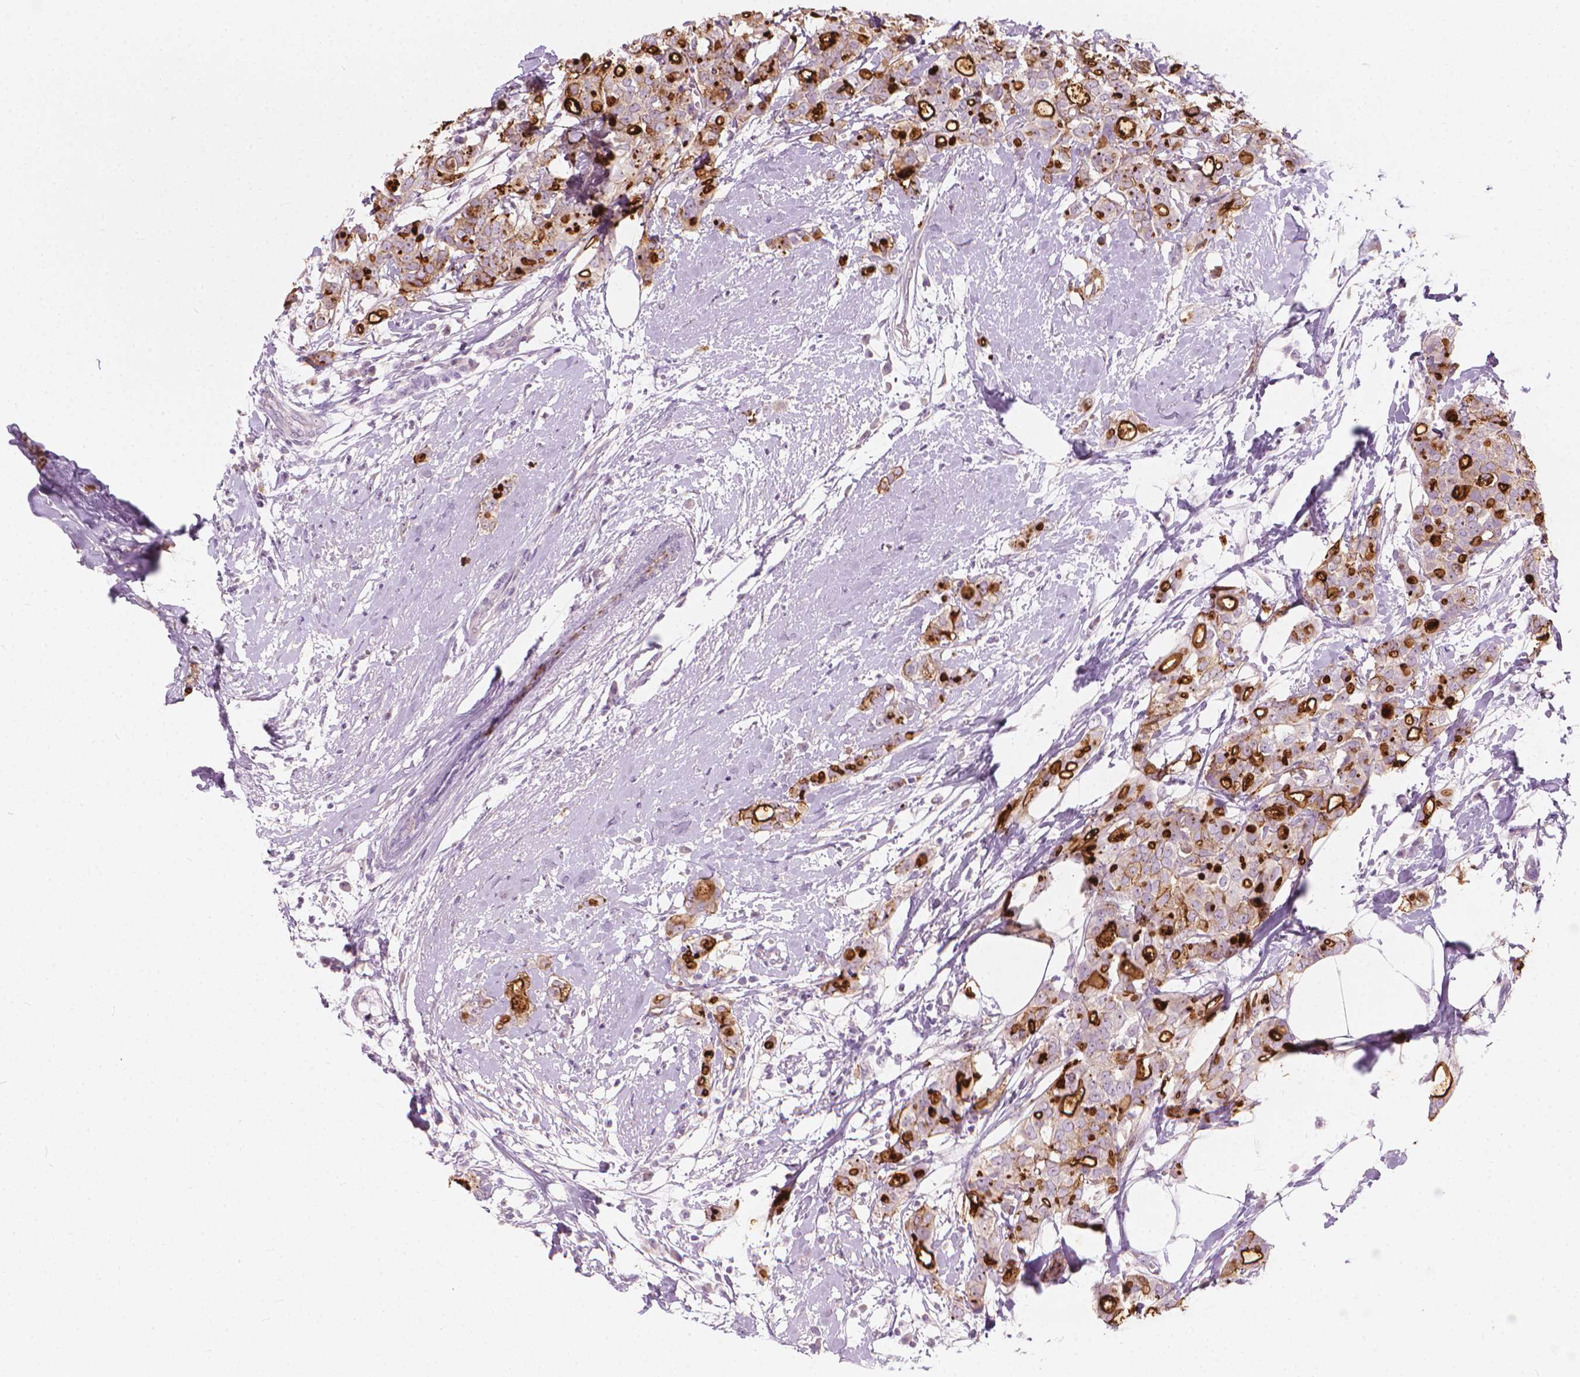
{"staining": {"intensity": "moderate", "quantity": "25%-75%", "location": "cytoplasmic/membranous"}, "tissue": "breast cancer", "cell_type": "Tumor cells", "image_type": "cancer", "snomed": [{"axis": "morphology", "description": "Duct carcinoma"}, {"axis": "topography", "description": "Breast"}], "caption": "The immunohistochemical stain labels moderate cytoplasmic/membranous staining in tumor cells of infiltrating ductal carcinoma (breast) tissue.", "gene": "GPRC5A", "patient": {"sex": "female", "age": 40}}